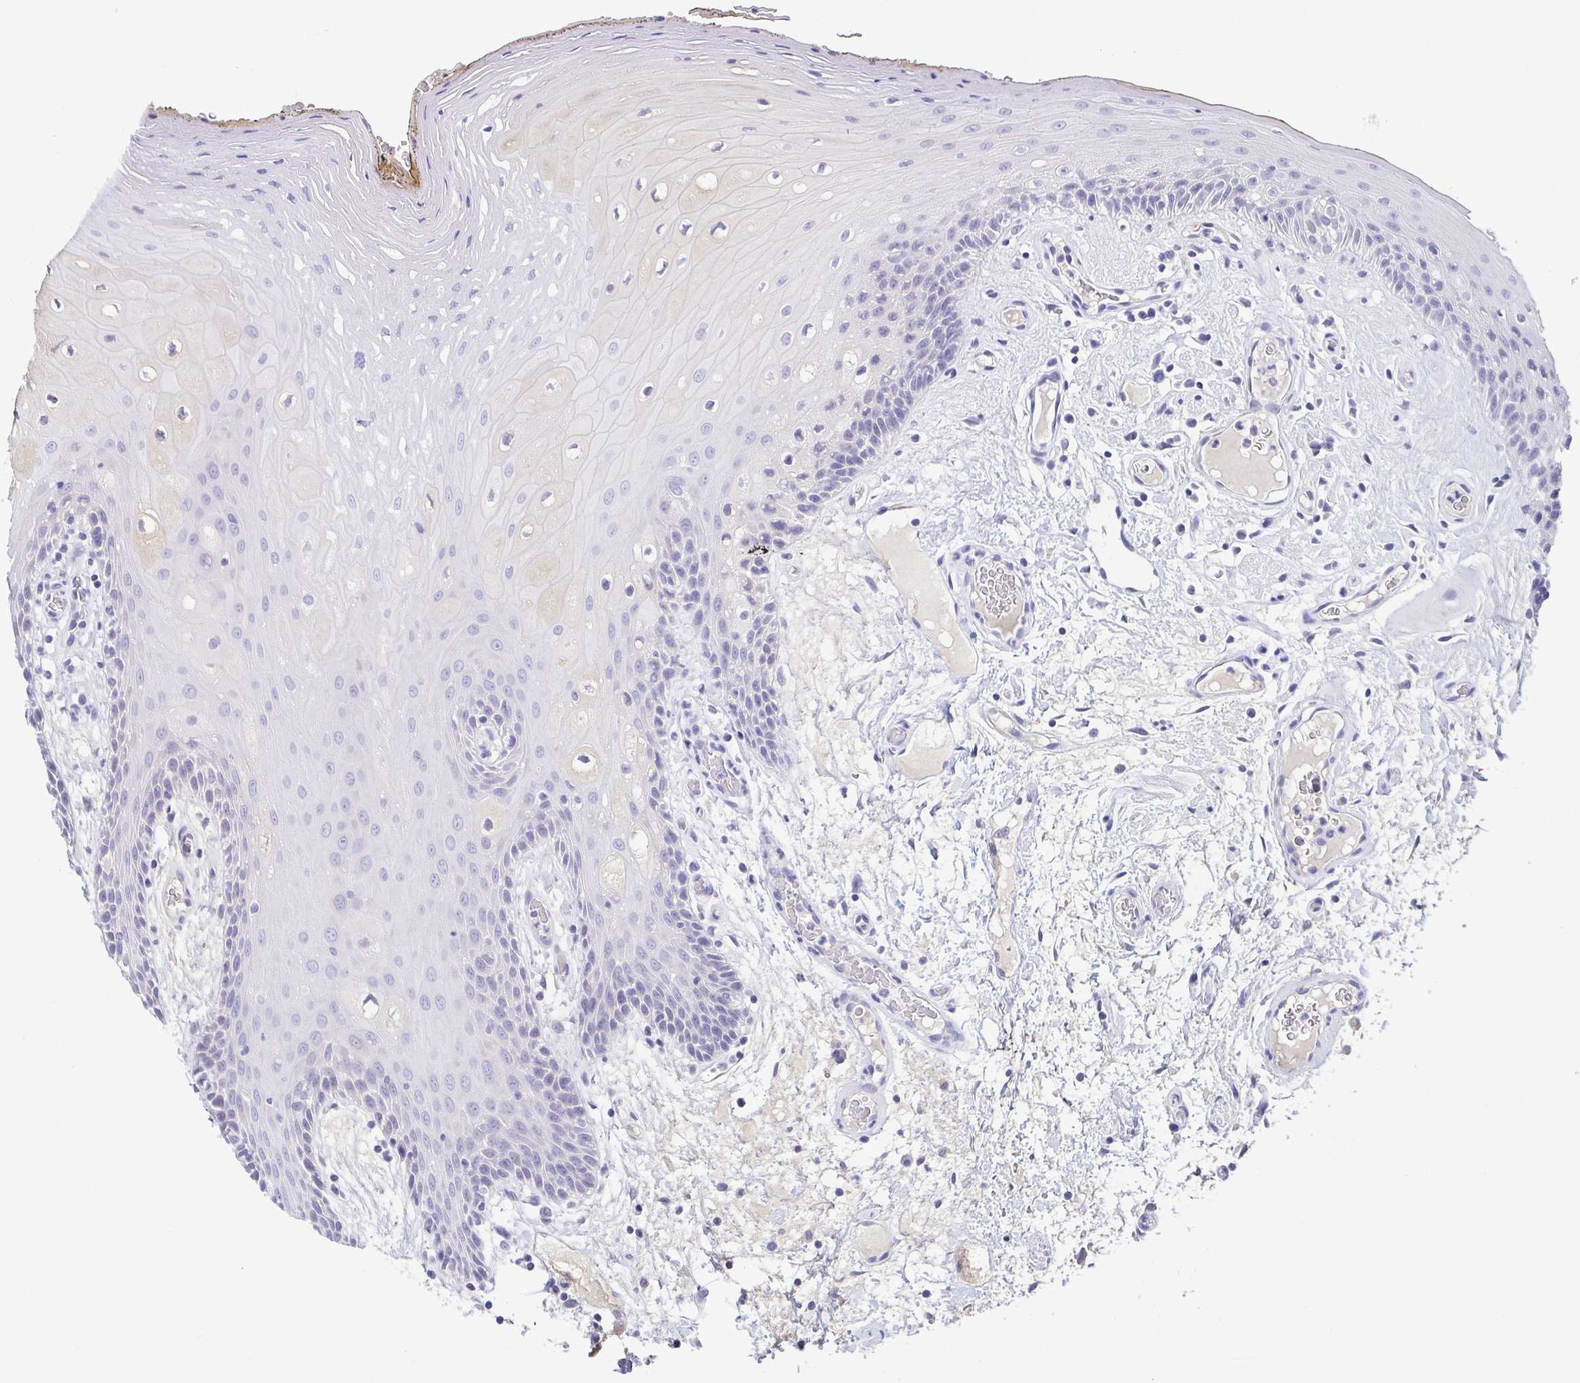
{"staining": {"intensity": "negative", "quantity": "none", "location": "none"}, "tissue": "oral mucosa", "cell_type": "Squamous epithelial cells", "image_type": "normal", "snomed": [{"axis": "morphology", "description": "Normal tissue, NOS"}, {"axis": "morphology", "description": "Squamous cell carcinoma, NOS"}, {"axis": "topography", "description": "Oral tissue"}, {"axis": "topography", "description": "Head-Neck"}], "caption": "IHC histopathology image of normal oral mucosa: human oral mucosa stained with DAB shows no significant protein staining in squamous epithelial cells.", "gene": "TREH", "patient": {"sex": "male", "age": 52}}